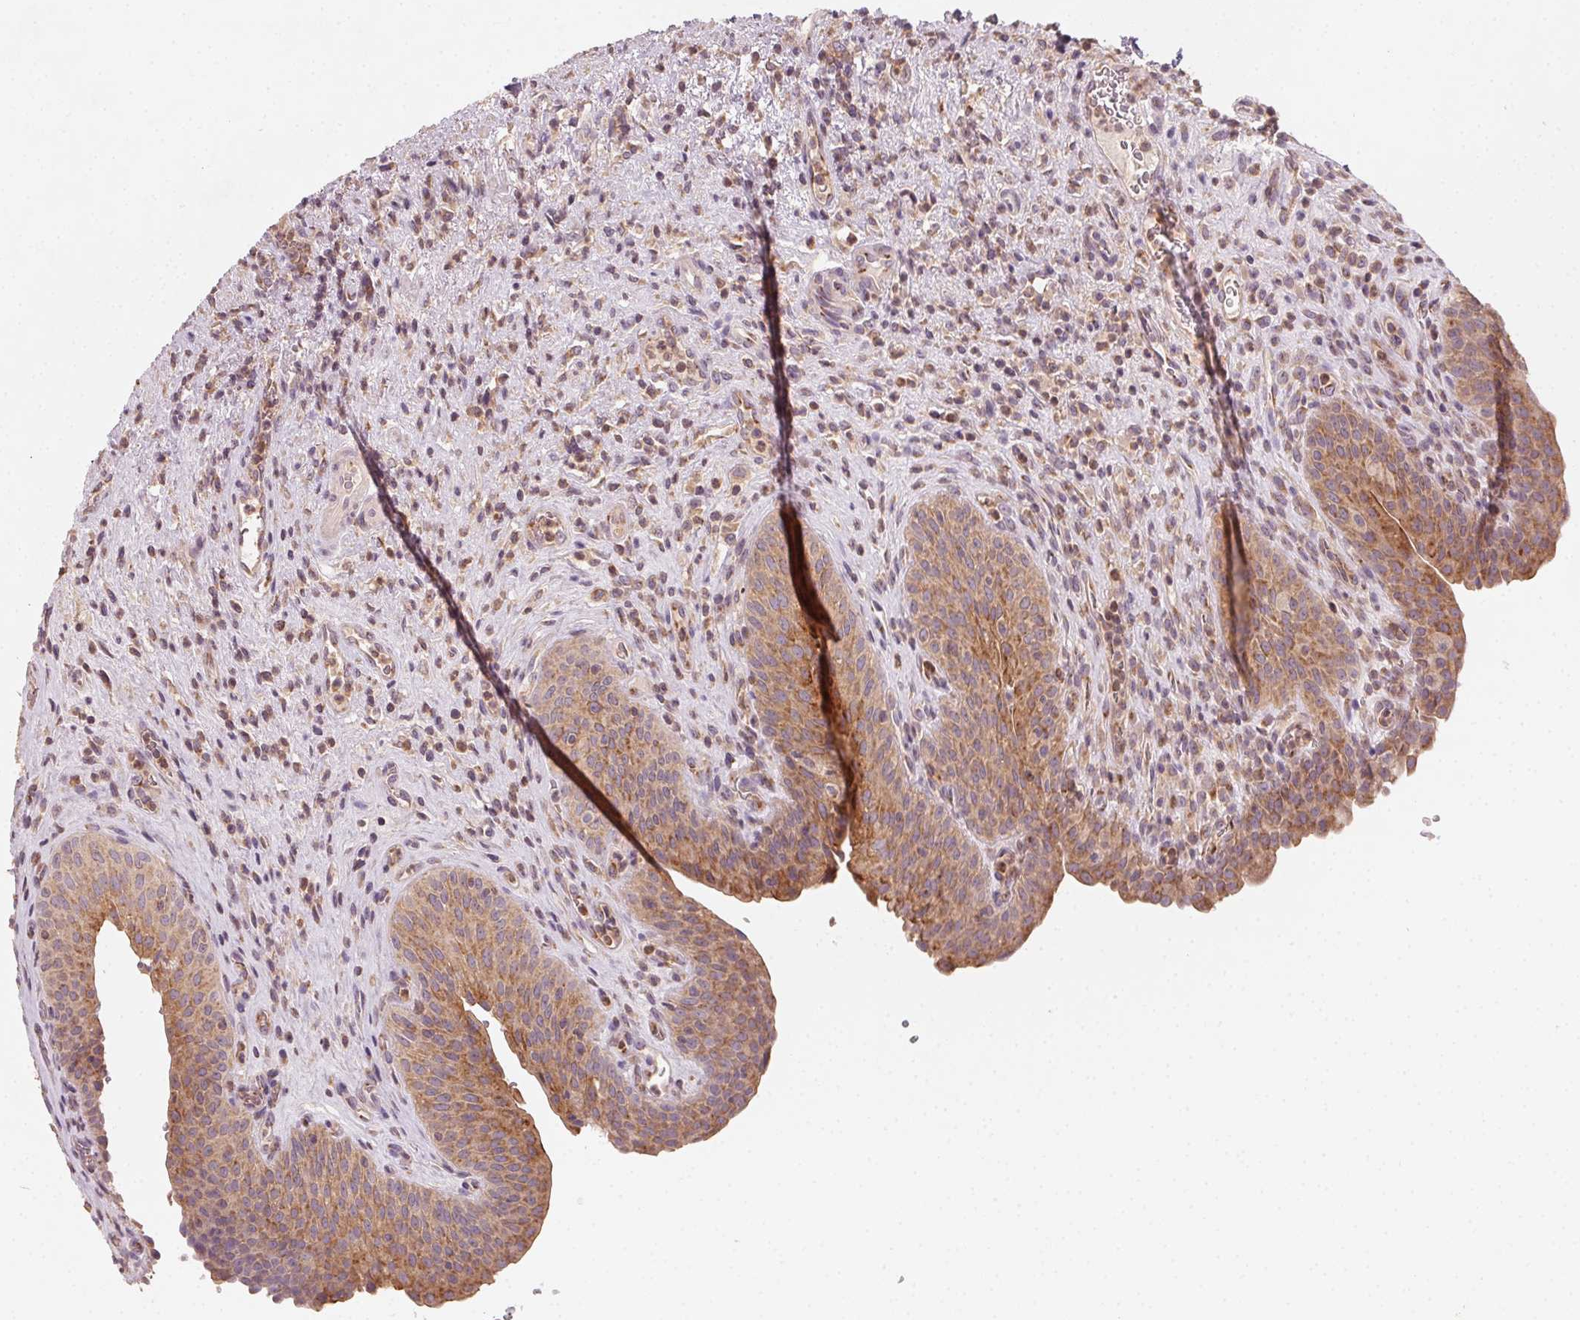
{"staining": {"intensity": "moderate", "quantity": ">75%", "location": "cytoplasmic/membranous"}, "tissue": "urinary bladder", "cell_type": "Urothelial cells", "image_type": "normal", "snomed": [{"axis": "morphology", "description": "Normal tissue, NOS"}, {"axis": "topography", "description": "Urinary bladder"}, {"axis": "topography", "description": "Peripheral nerve tissue"}], "caption": "An immunohistochemistry histopathology image of normal tissue is shown. Protein staining in brown labels moderate cytoplasmic/membranous positivity in urinary bladder within urothelial cells.", "gene": "AP1S1", "patient": {"sex": "male", "age": 66}}